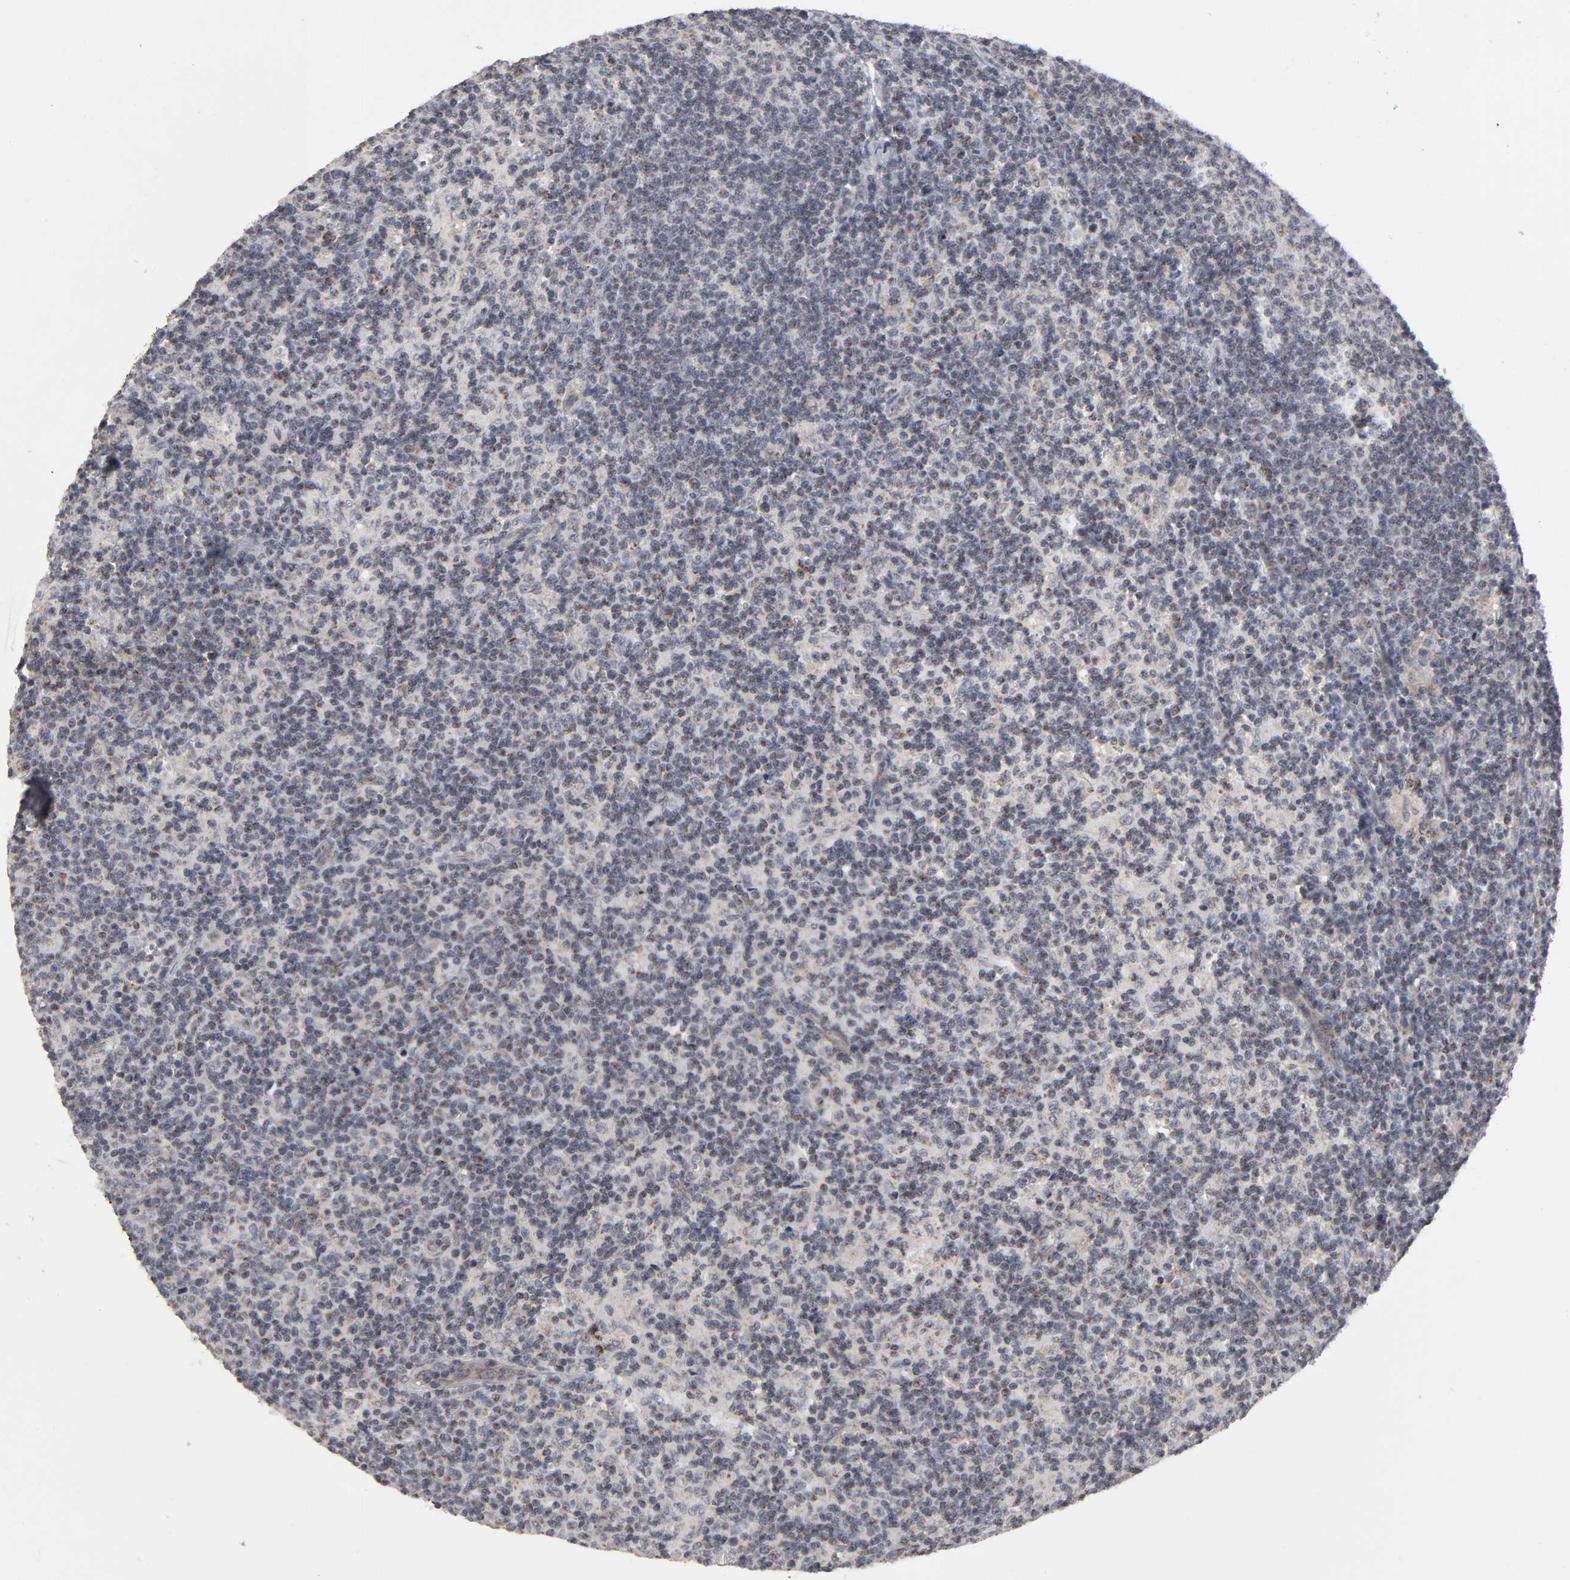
{"staining": {"intensity": "moderate", "quantity": "<25%", "location": "cytoplasmic/membranous"}, "tissue": "lymph node", "cell_type": "Germinal center cells", "image_type": "normal", "snomed": [{"axis": "morphology", "description": "Normal tissue, NOS"}, {"axis": "morphology", "description": "Inflammation, NOS"}, {"axis": "topography", "description": "Lymph node"}], "caption": "Brown immunohistochemical staining in normal human lymph node displays moderate cytoplasmic/membranous positivity in approximately <25% of germinal center cells. (Stains: DAB in brown, nuclei in blue, Microscopy: brightfield microscopy at high magnification).", "gene": "AUH", "patient": {"sex": "male", "age": 55}}